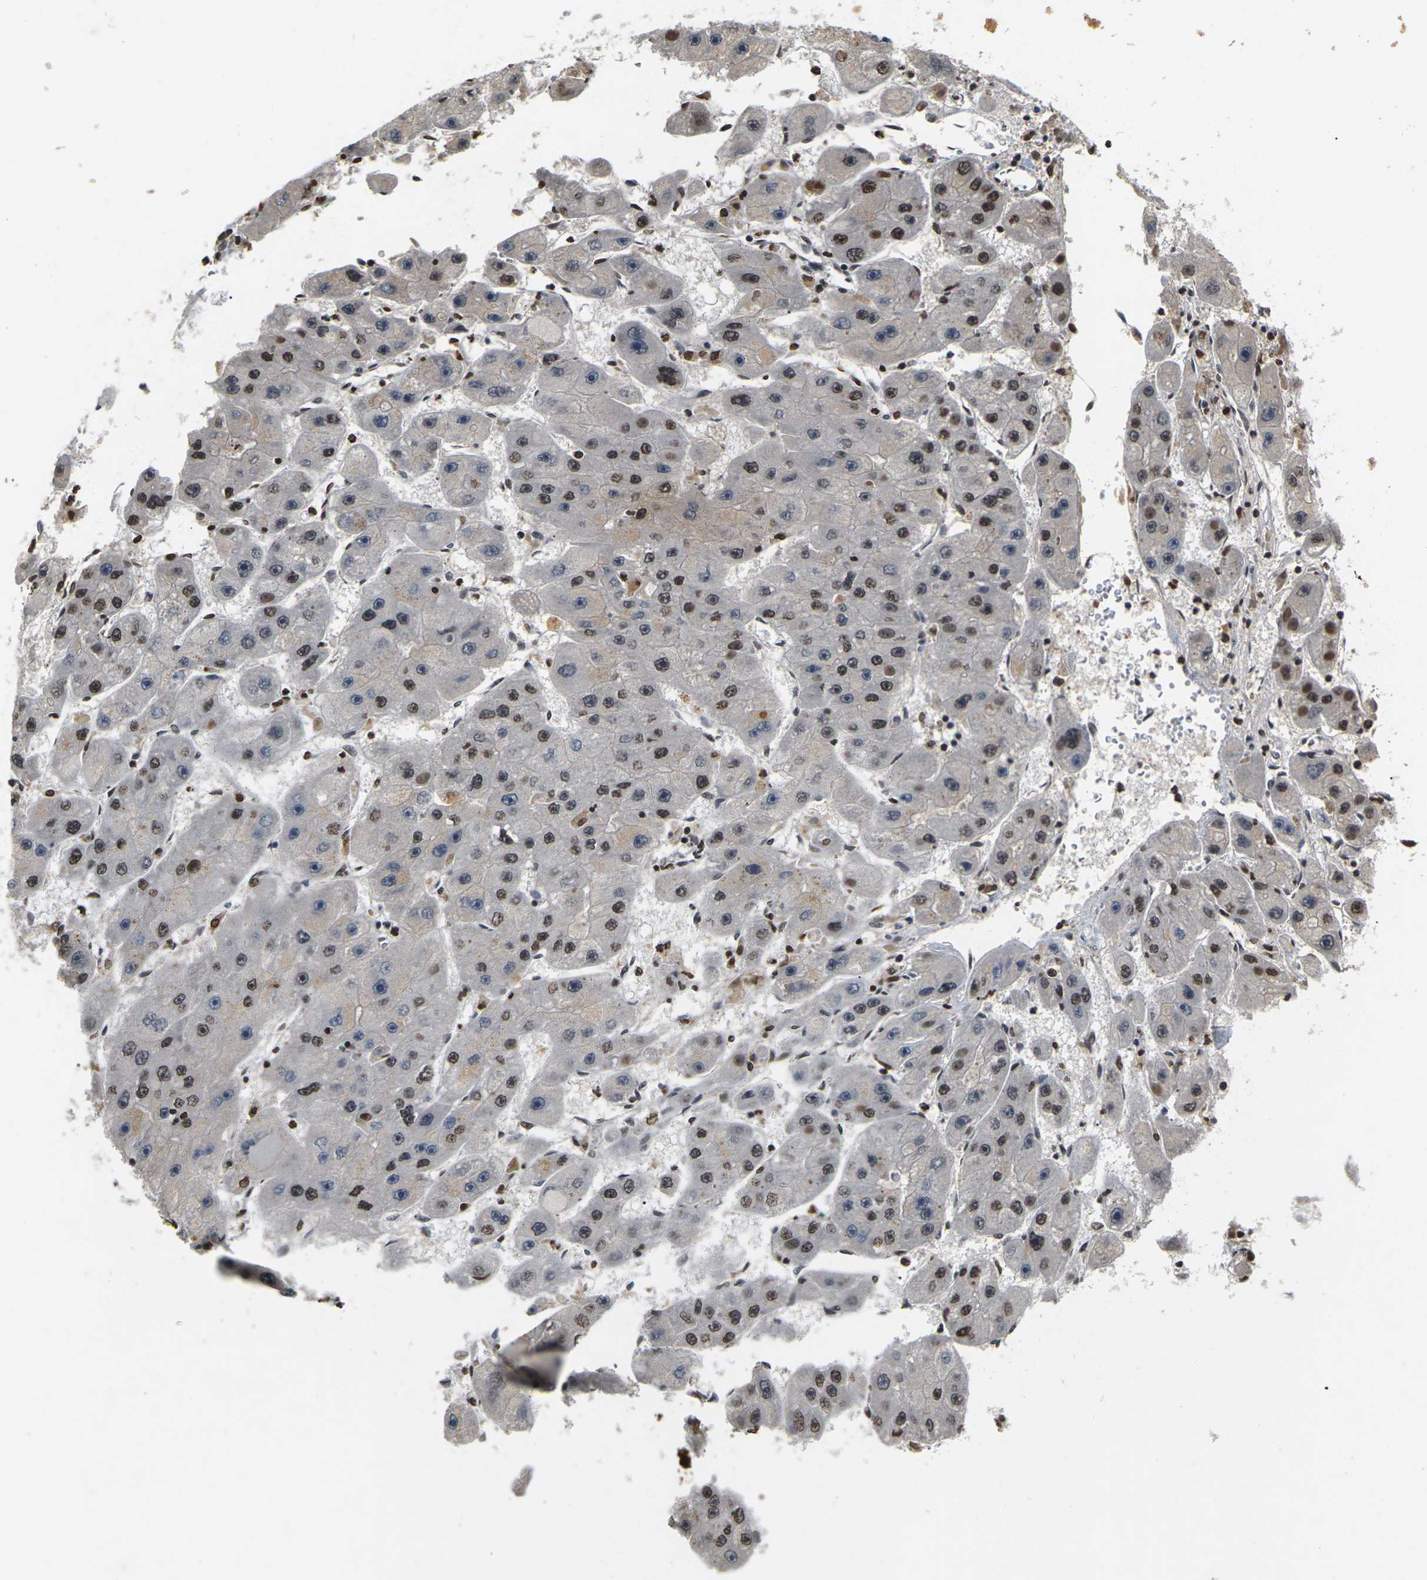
{"staining": {"intensity": "strong", "quantity": "25%-75%", "location": "nuclear"}, "tissue": "liver cancer", "cell_type": "Tumor cells", "image_type": "cancer", "snomed": [{"axis": "morphology", "description": "Carcinoma, Hepatocellular, NOS"}, {"axis": "topography", "description": "Liver"}], "caption": "Immunohistochemical staining of liver hepatocellular carcinoma reveals high levels of strong nuclear staining in about 25%-75% of tumor cells. (brown staining indicates protein expression, while blue staining denotes nuclei).", "gene": "NELFA", "patient": {"sex": "female", "age": 61}}